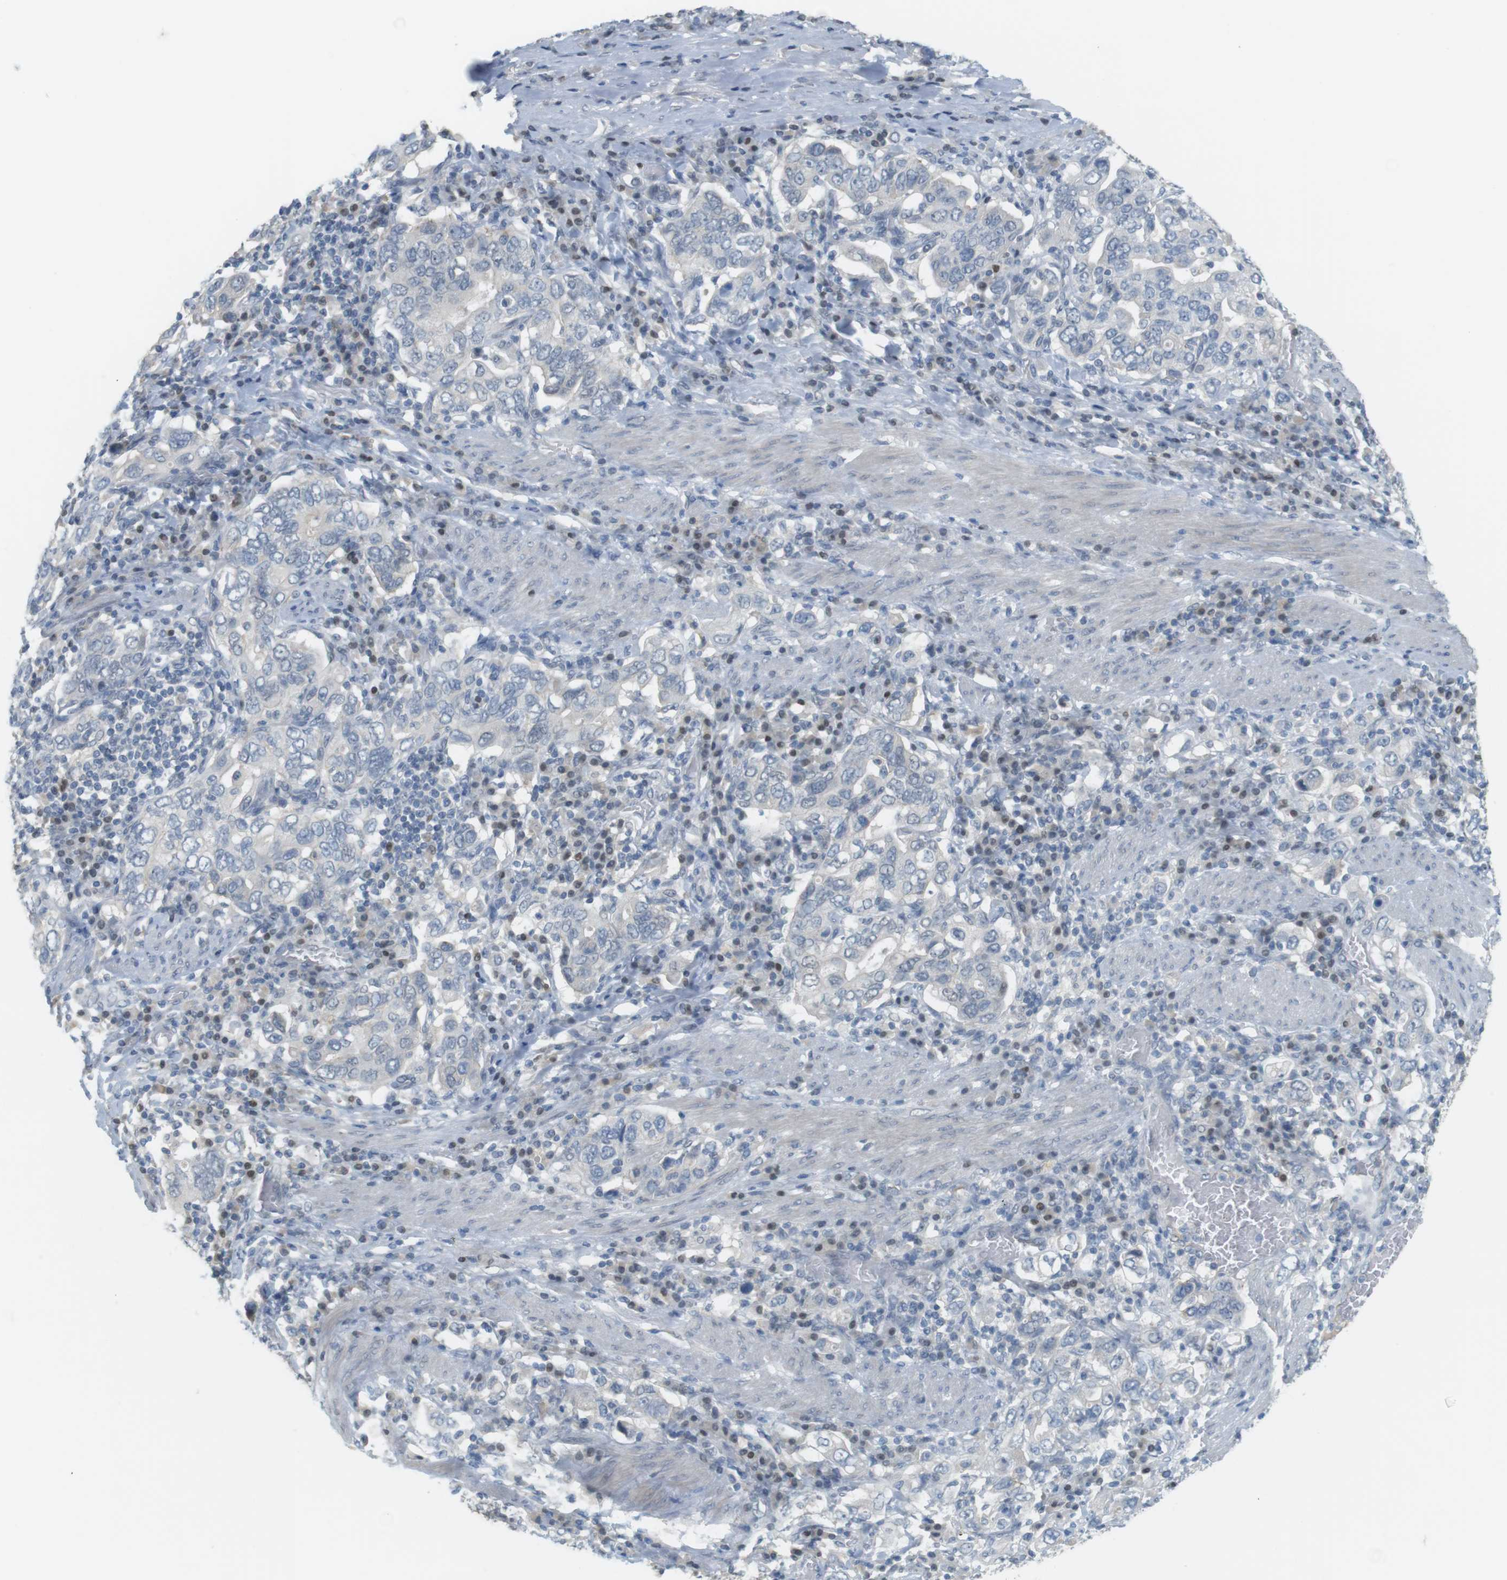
{"staining": {"intensity": "negative", "quantity": "none", "location": "none"}, "tissue": "stomach cancer", "cell_type": "Tumor cells", "image_type": "cancer", "snomed": [{"axis": "morphology", "description": "Adenocarcinoma, NOS"}, {"axis": "topography", "description": "Stomach, upper"}], "caption": "Immunohistochemistry histopathology image of stomach cancer (adenocarcinoma) stained for a protein (brown), which displays no staining in tumor cells.", "gene": "CREB3L2", "patient": {"sex": "male", "age": 62}}